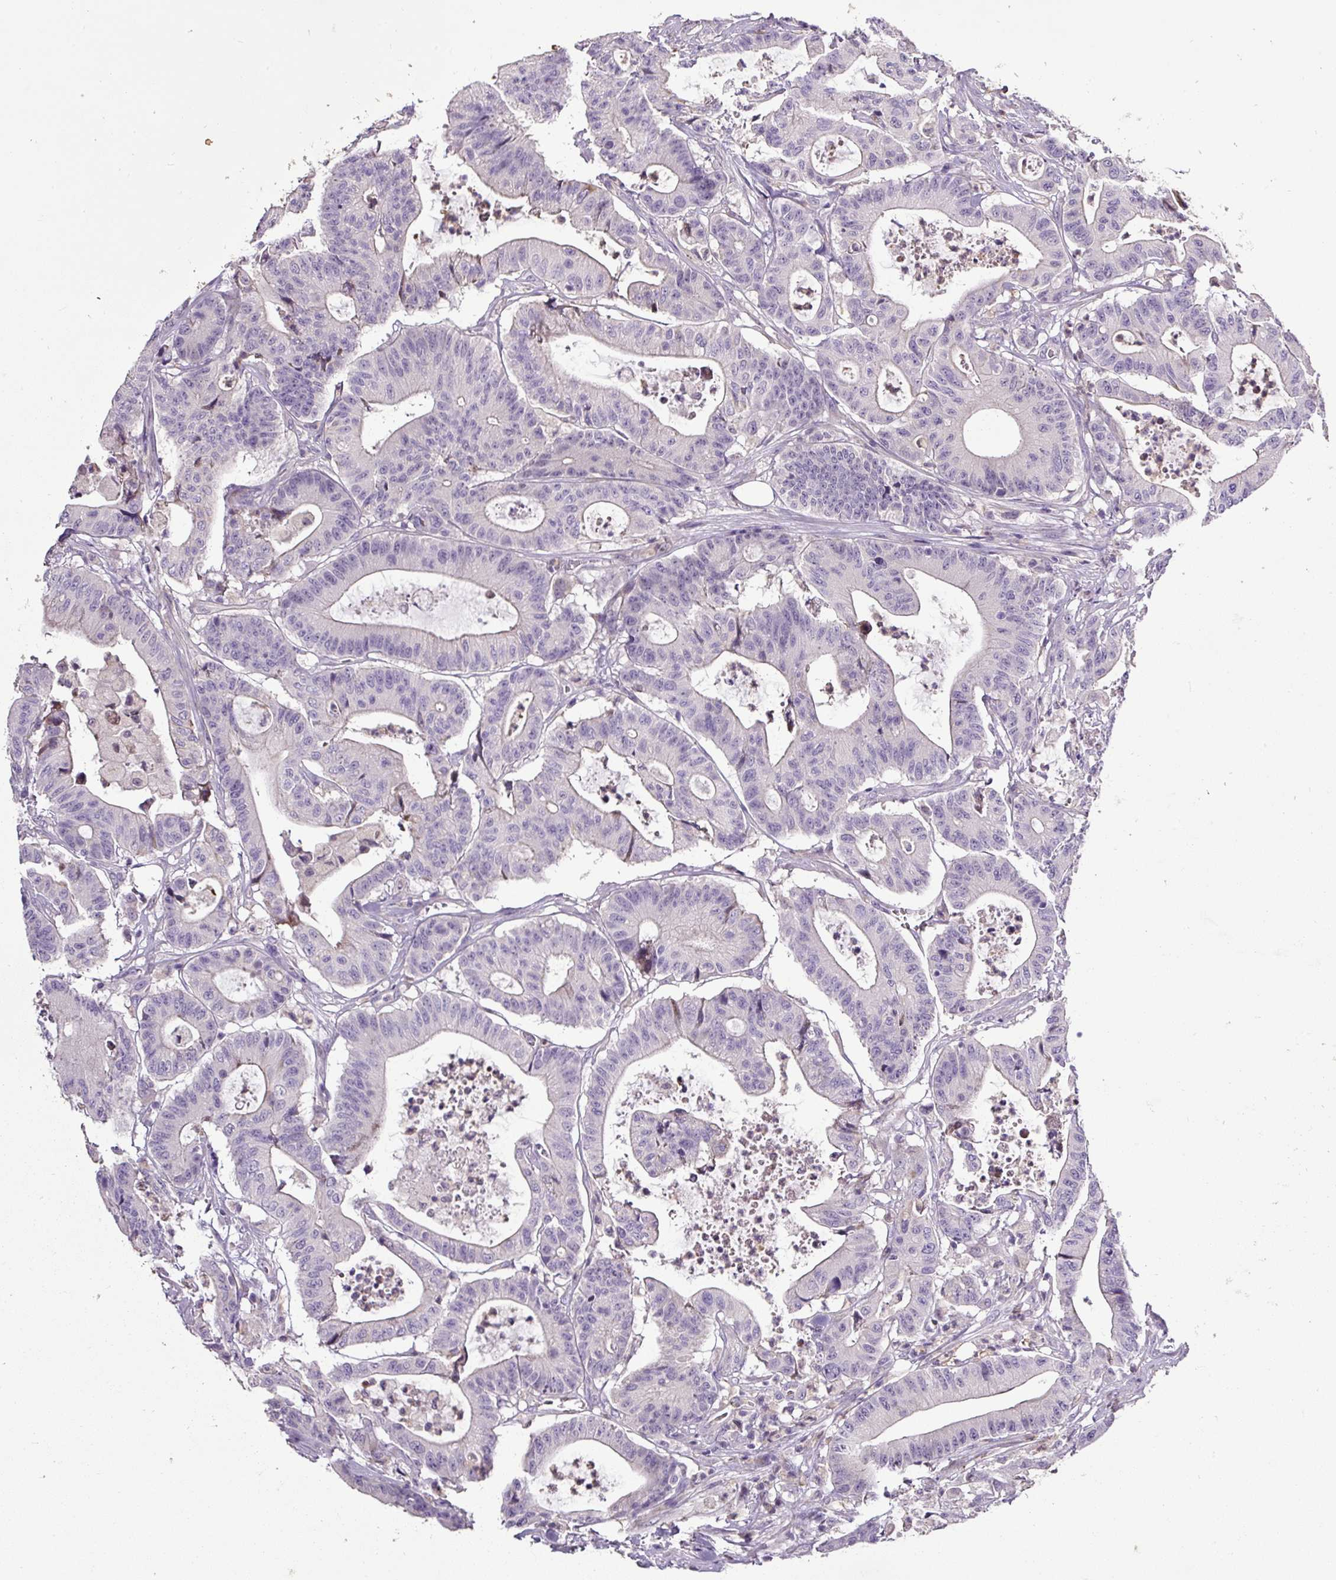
{"staining": {"intensity": "negative", "quantity": "none", "location": "none"}, "tissue": "colorectal cancer", "cell_type": "Tumor cells", "image_type": "cancer", "snomed": [{"axis": "morphology", "description": "Adenocarcinoma, NOS"}, {"axis": "topography", "description": "Colon"}], "caption": "Colorectal adenocarcinoma stained for a protein using immunohistochemistry demonstrates no expression tumor cells.", "gene": "HPS4", "patient": {"sex": "female", "age": 84}}